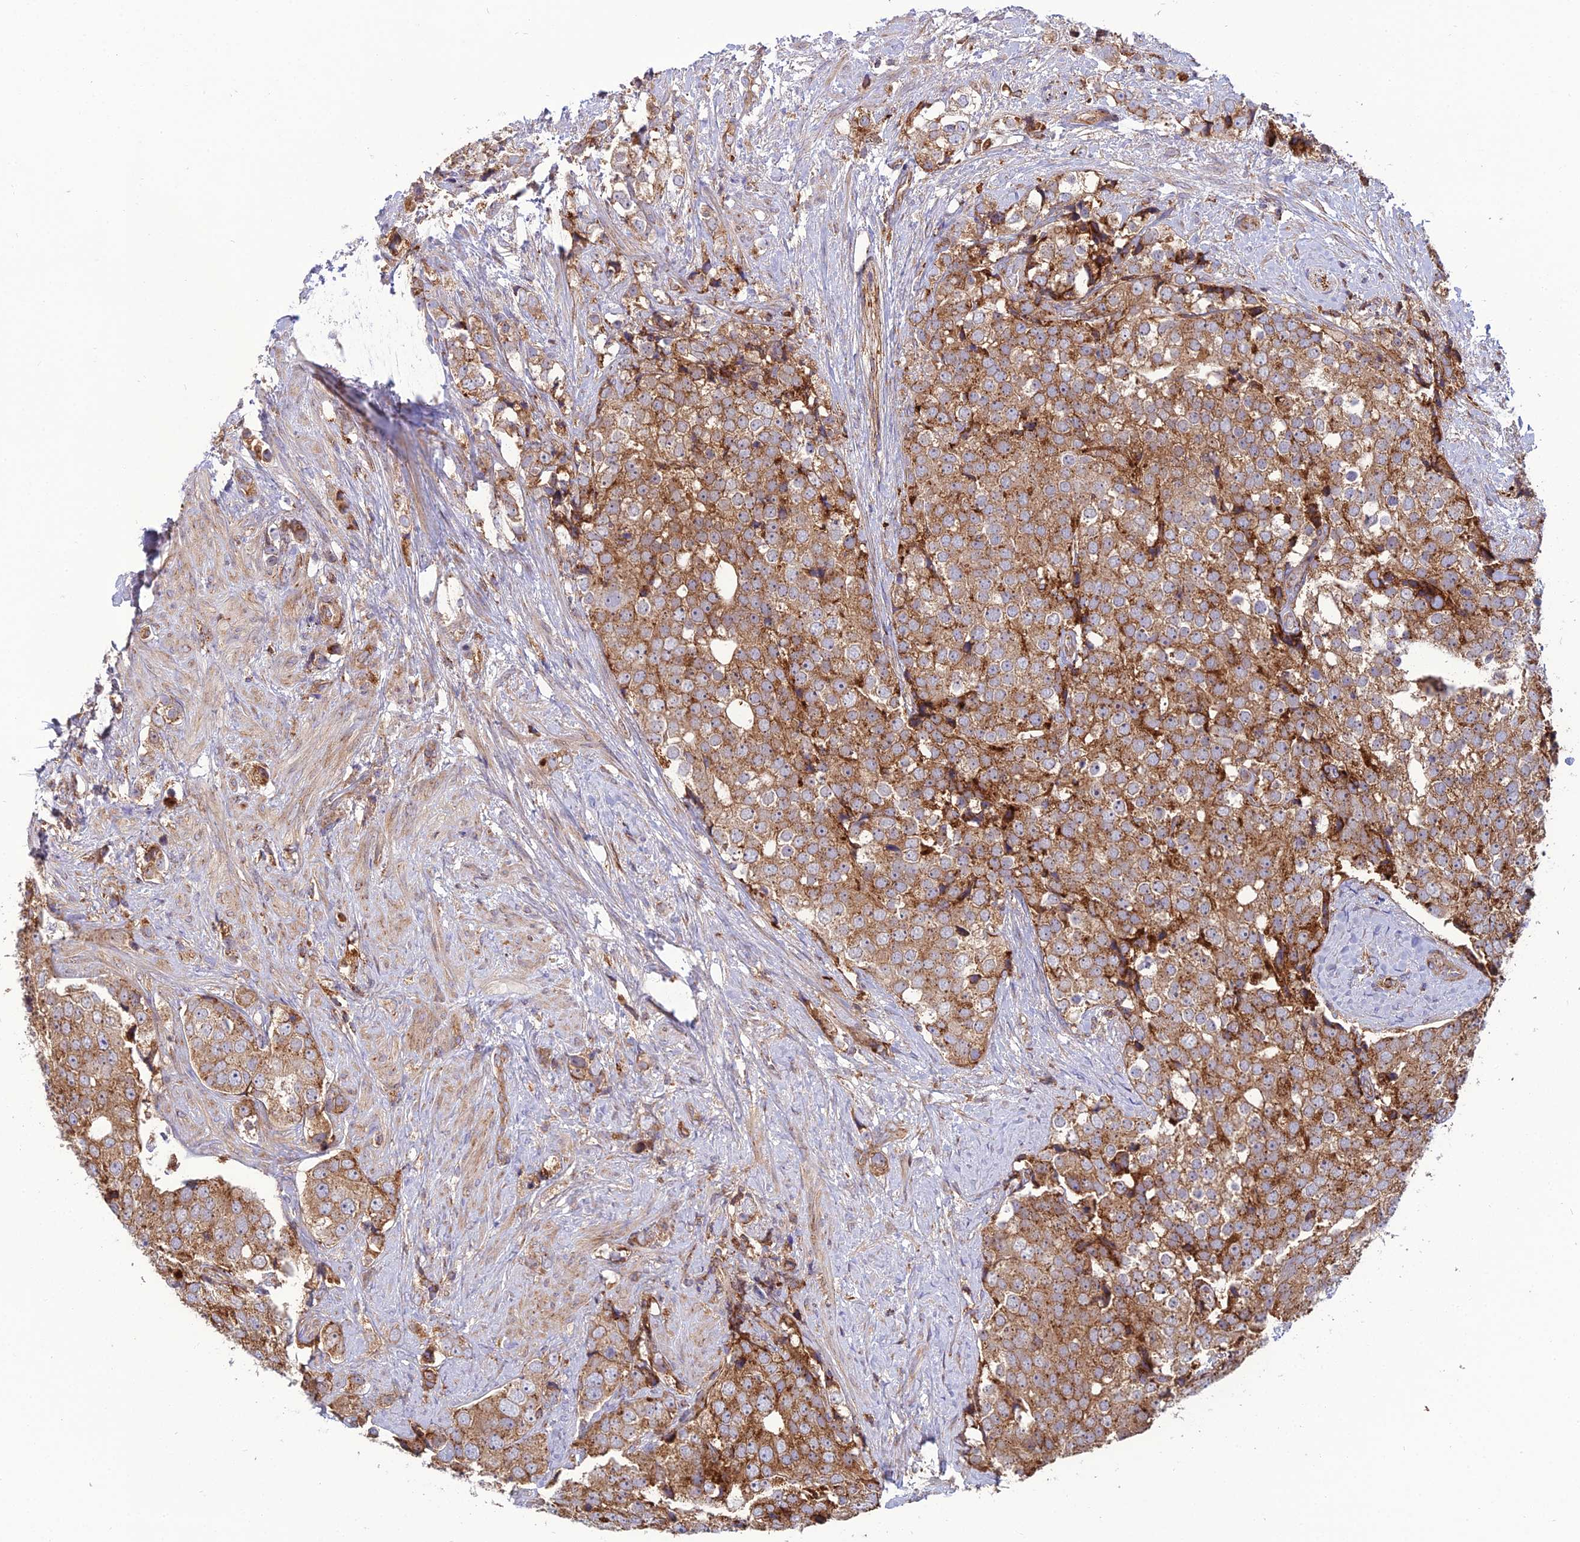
{"staining": {"intensity": "moderate", "quantity": ">75%", "location": "cytoplasmic/membranous"}, "tissue": "prostate cancer", "cell_type": "Tumor cells", "image_type": "cancer", "snomed": [{"axis": "morphology", "description": "Adenocarcinoma, High grade"}, {"axis": "topography", "description": "Prostate"}], "caption": "IHC micrograph of neoplastic tissue: human adenocarcinoma (high-grade) (prostate) stained using IHC displays medium levels of moderate protein expression localized specifically in the cytoplasmic/membranous of tumor cells, appearing as a cytoplasmic/membranous brown color.", "gene": "LNPEP", "patient": {"sex": "male", "age": 49}}